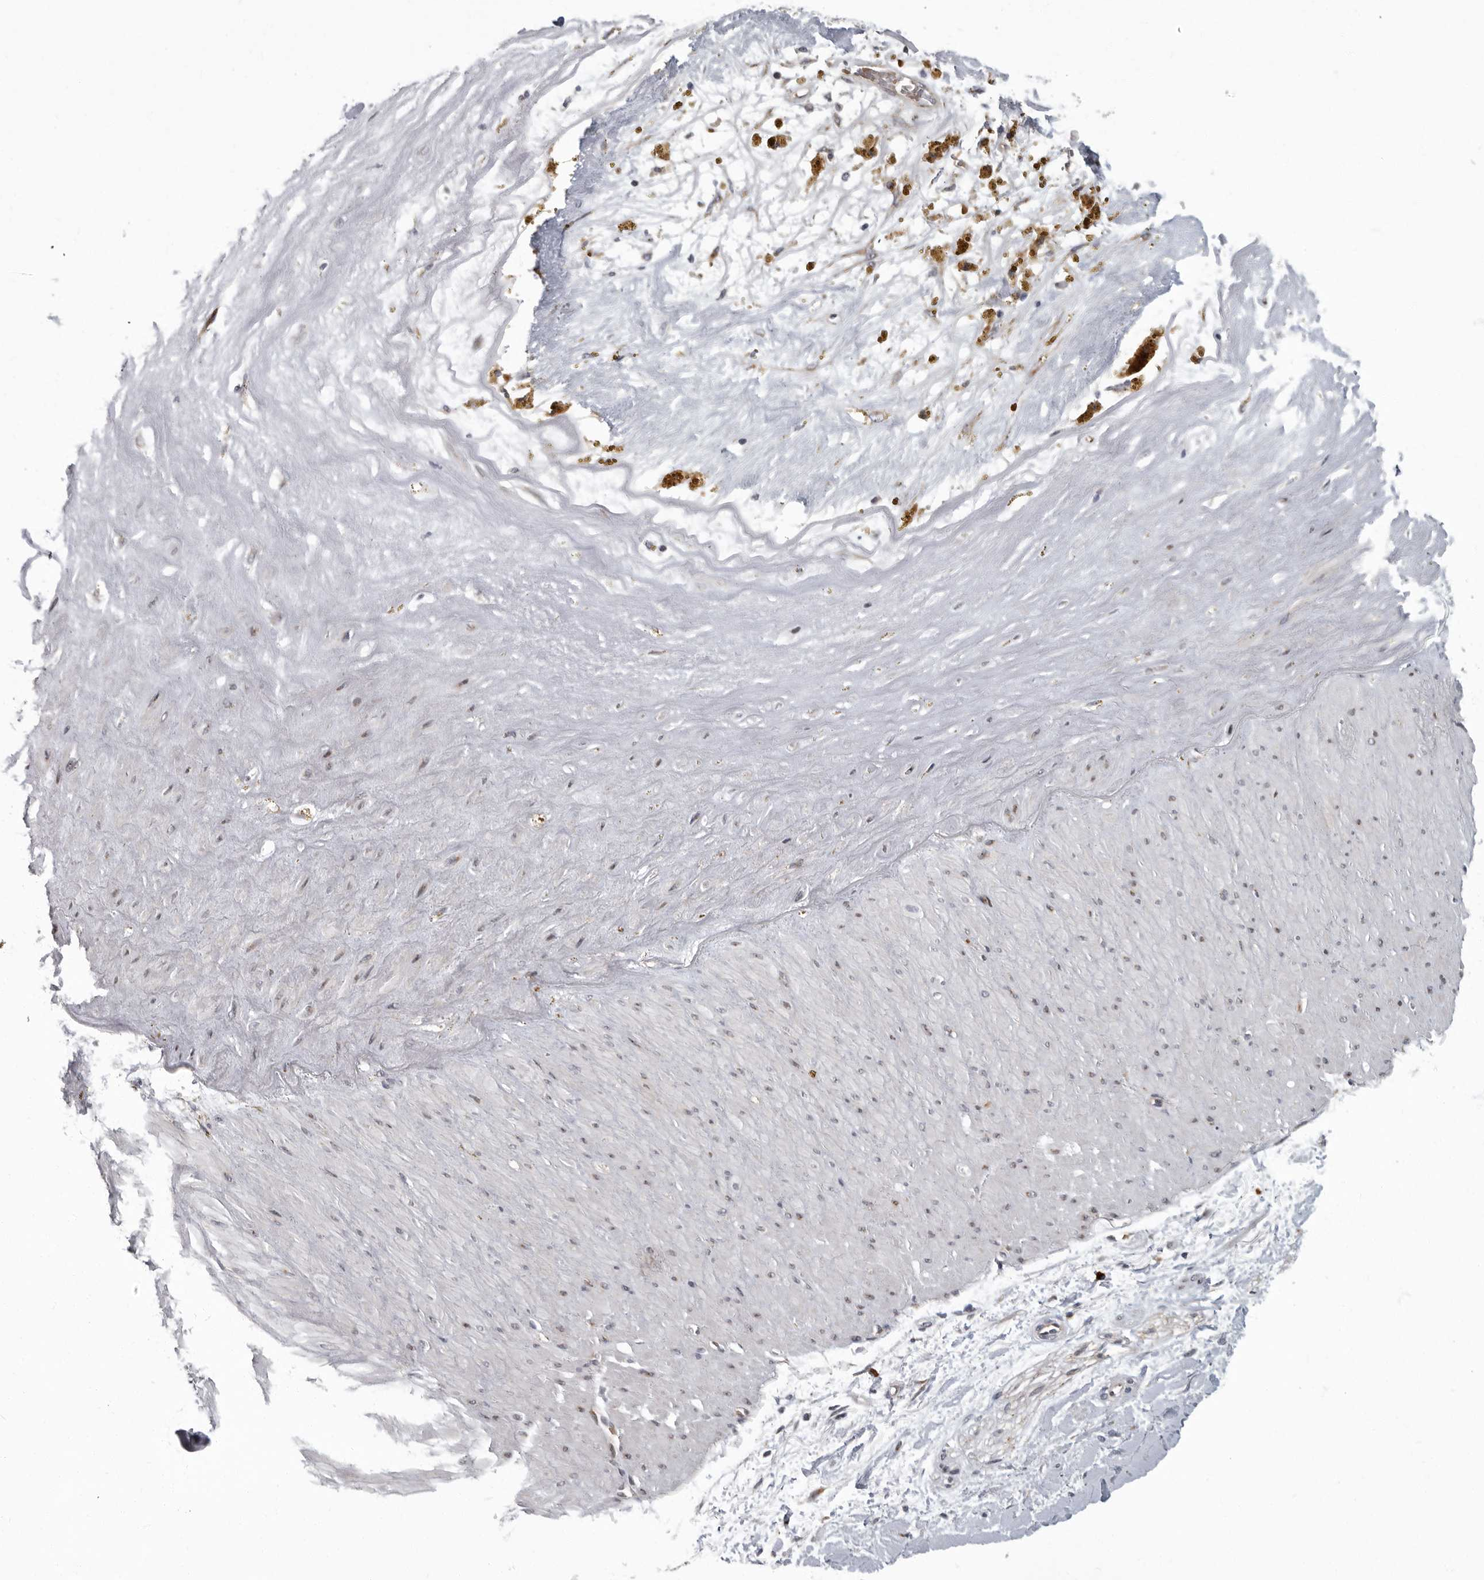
{"staining": {"intensity": "negative", "quantity": "none", "location": "none"}, "tissue": "soft tissue", "cell_type": "Fibroblasts", "image_type": "normal", "snomed": [{"axis": "morphology", "description": "Normal tissue, NOS"}, {"axis": "topography", "description": "Soft tissue"}], "caption": "High power microscopy image of an immunohistochemistry photomicrograph of benign soft tissue, revealing no significant staining in fibroblasts.", "gene": "PDCD11", "patient": {"sex": "male", "age": 72}}